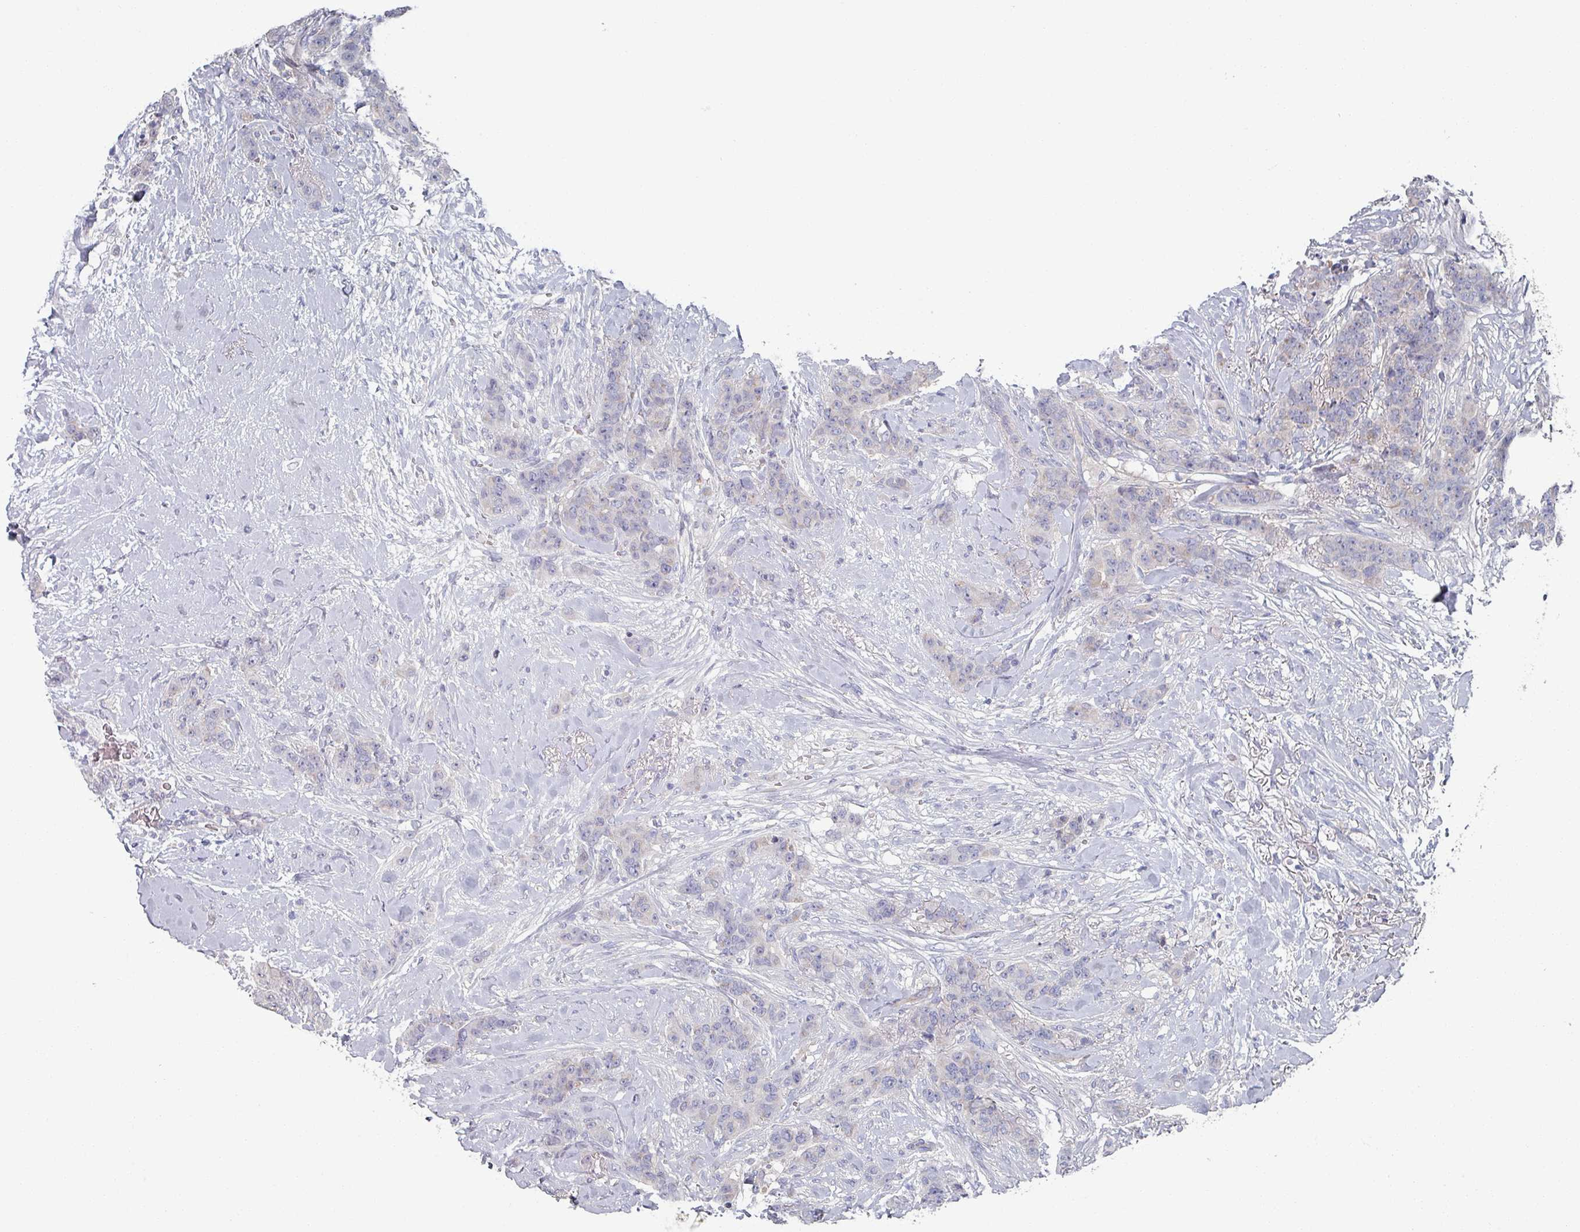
{"staining": {"intensity": "negative", "quantity": "none", "location": "none"}, "tissue": "breast cancer", "cell_type": "Tumor cells", "image_type": "cancer", "snomed": [{"axis": "morphology", "description": "Duct carcinoma"}, {"axis": "topography", "description": "Breast"}], "caption": "The micrograph demonstrates no significant staining in tumor cells of infiltrating ductal carcinoma (breast).", "gene": "EFL1", "patient": {"sex": "female", "age": 40}}